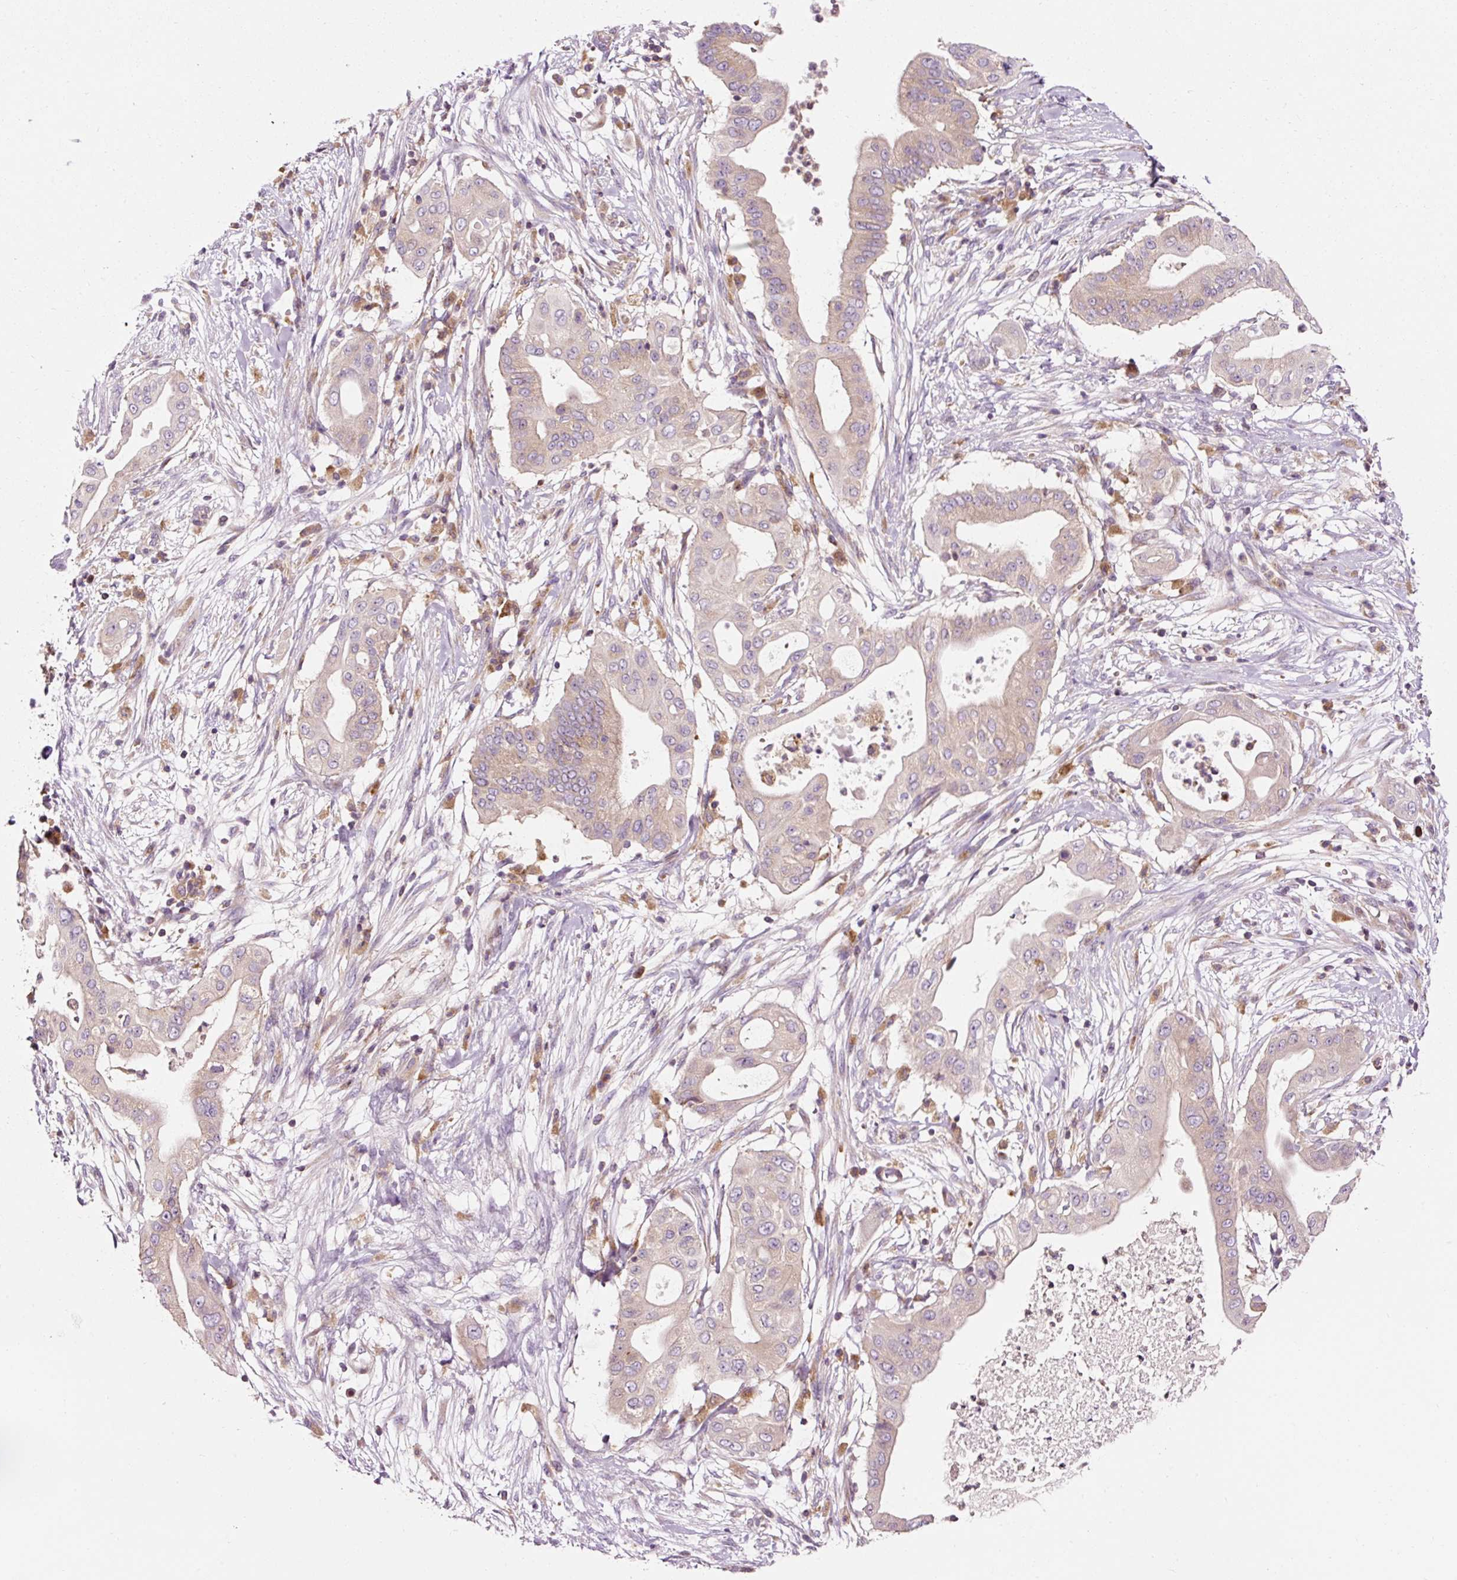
{"staining": {"intensity": "negative", "quantity": "none", "location": "none"}, "tissue": "pancreatic cancer", "cell_type": "Tumor cells", "image_type": "cancer", "snomed": [{"axis": "morphology", "description": "Adenocarcinoma, NOS"}, {"axis": "topography", "description": "Pancreas"}], "caption": "Immunohistochemistry (IHC) photomicrograph of neoplastic tissue: pancreatic cancer (adenocarcinoma) stained with DAB displays no significant protein staining in tumor cells. (Stains: DAB (3,3'-diaminobenzidine) immunohistochemistry with hematoxylin counter stain, Microscopy: brightfield microscopy at high magnification).", "gene": "NAPA", "patient": {"sex": "male", "age": 68}}